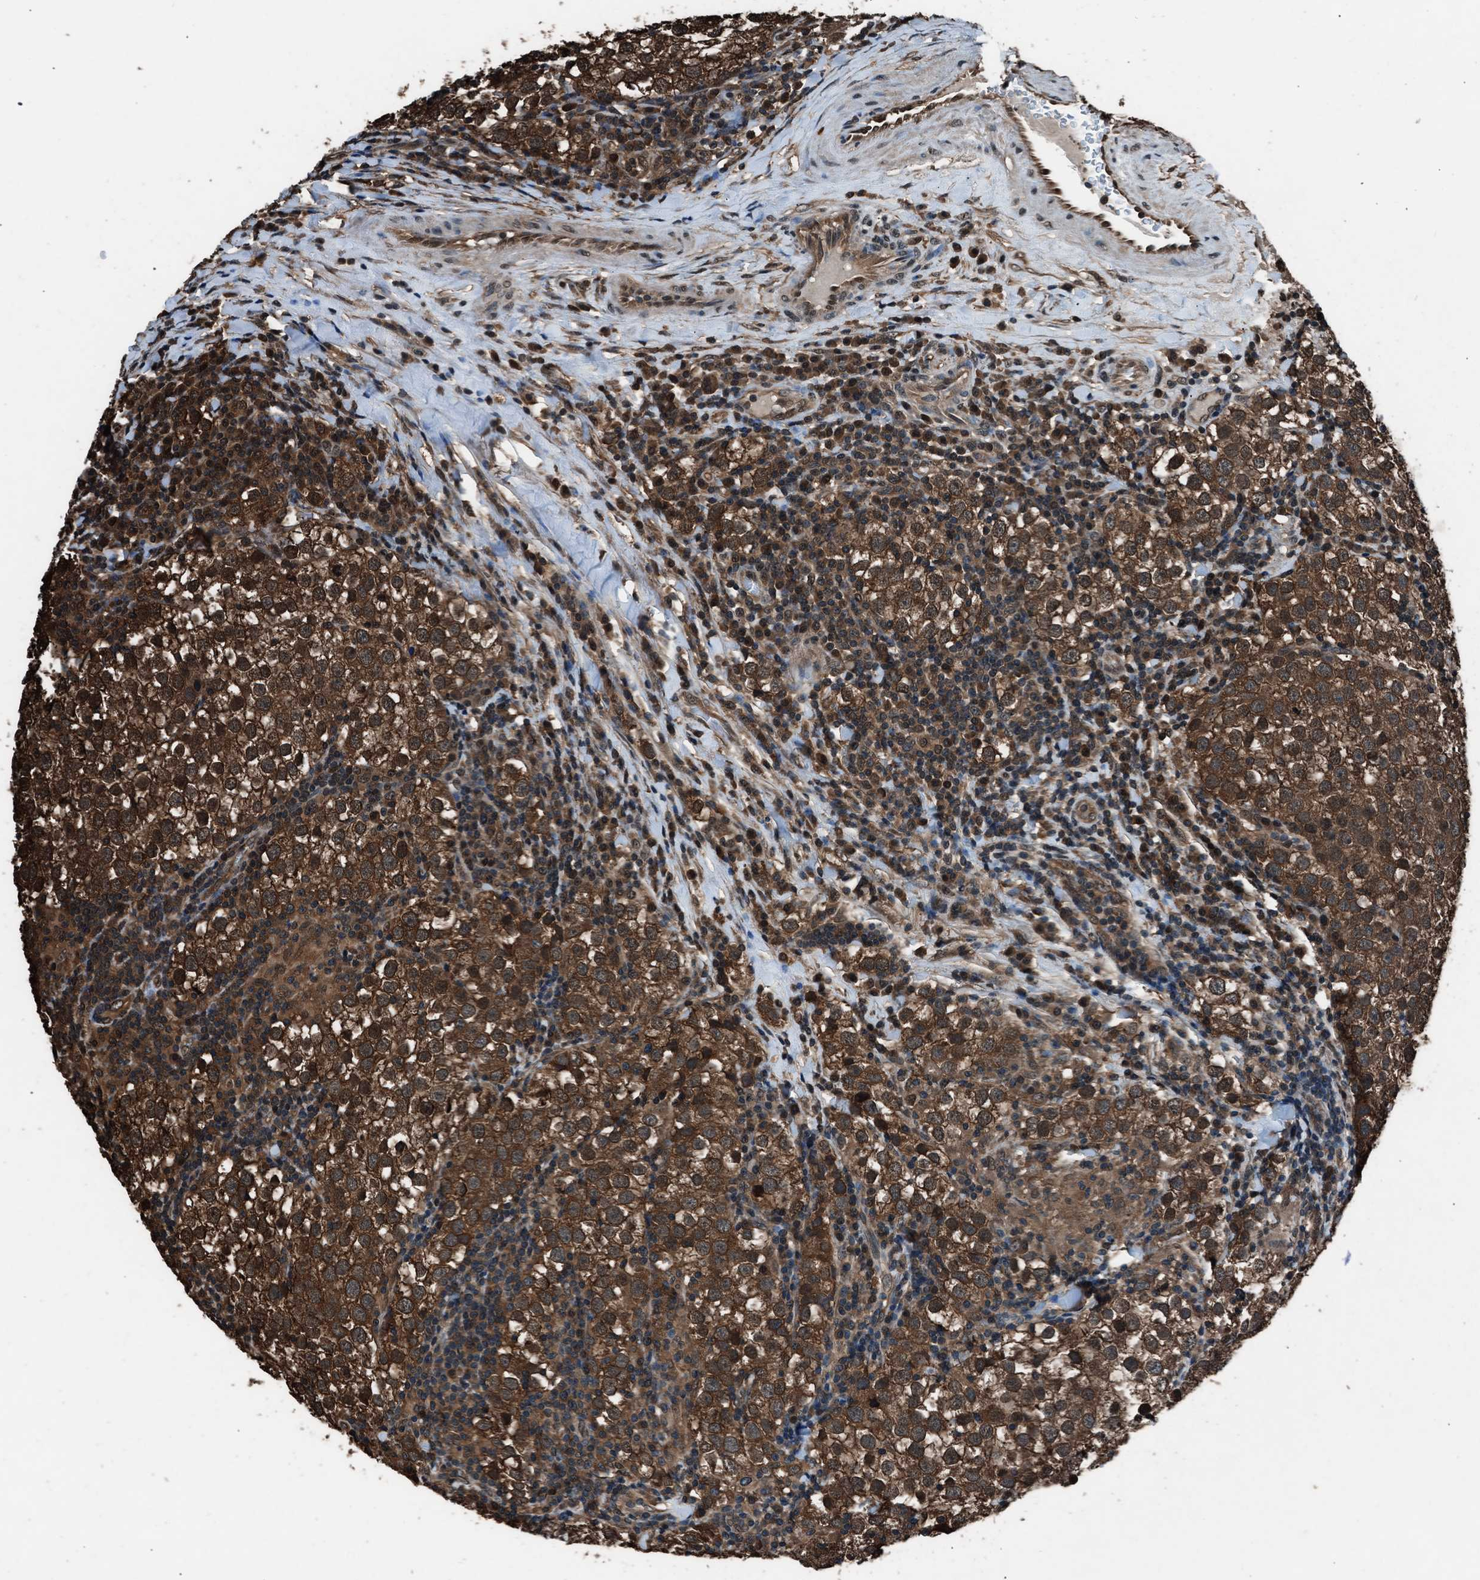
{"staining": {"intensity": "moderate", "quantity": ">75%", "location": "cytoplasmic/membranous,nuclear"}, "tissue": "testis cancer", "cell_type": "Tumor cells", "image_type": "cancer", "snomed": [{"axis": "morphology", "description": "Seminoma, NOS"}, {"axis": "morphology", "description": "Carcinoma, Embryonal, NOS"}, {"axis": "topography", "description": "Testis"}], "caption": "Testis cancer stained with DAB (3,3'-diaminobenzidine) immunohistochemistry shows medium levels of moderate cytoplasmic/membranous and nuclear staining in approximately >75% of tumor cells. (IHC, brightfield microscopy, high magnification).", "gene": "YWHAG", "patient": {"sex": "male", "age": 36}}